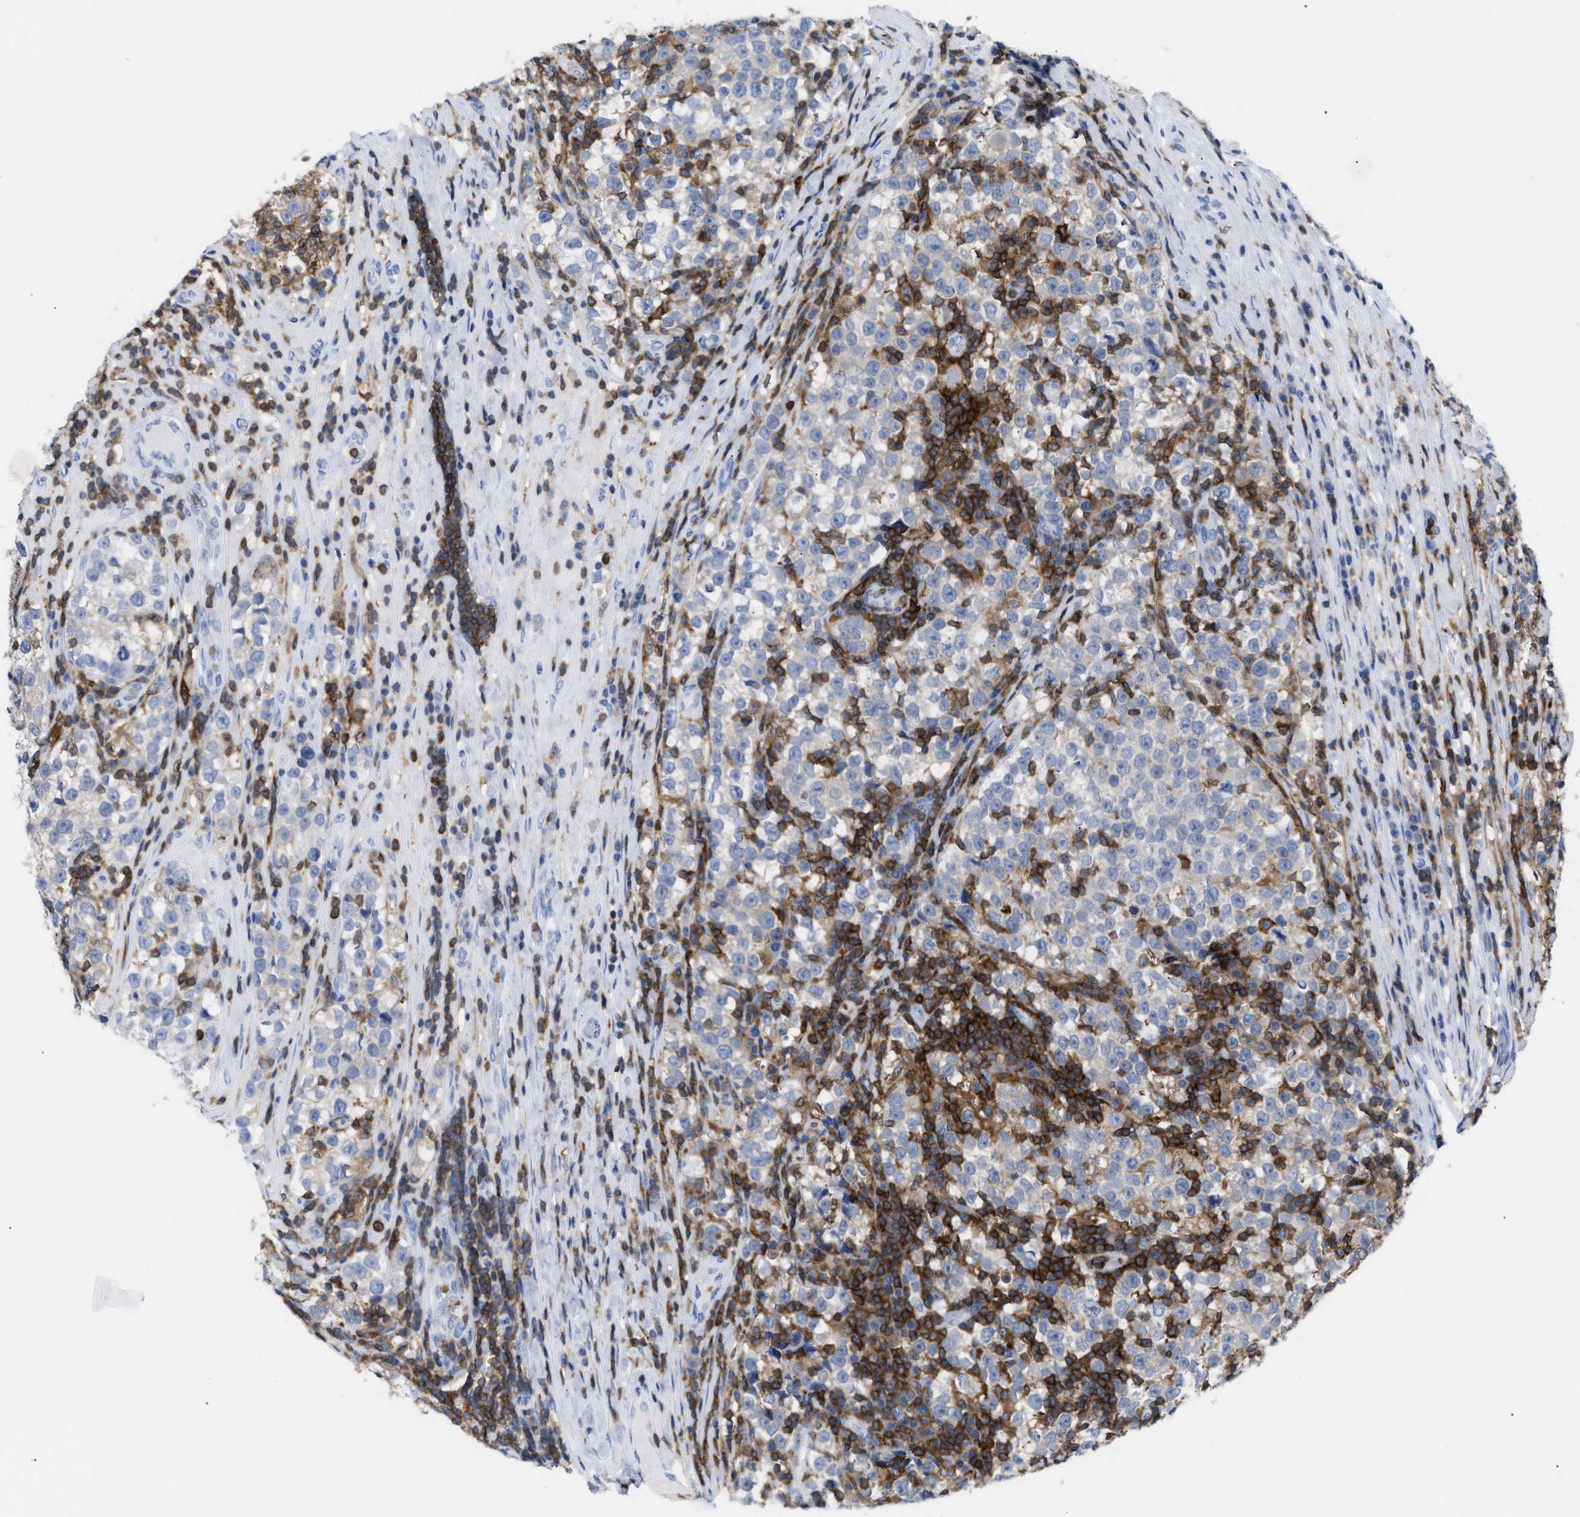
{"staining": {"intensity": "negative", "quantity": "none", "location": "none"}, "tissue": "testis cancer", "cell_type": "Tumor cells", "image_type": "cancer", "snomed": [{"axis": "morphology", "description": "Normal tissue, NOS"}, {"axis": "morphology", "description": "Seminoma, NOS"}, {"axis": "topography", "description": "Testis"}], "caption": "Testis seminoma was stained to show a protein in brown. There is no significant staining in tumor cells. Nuclei are stained in blue.", "gene": "LCP1", "patient": {"sex": "male", "age": 43}}